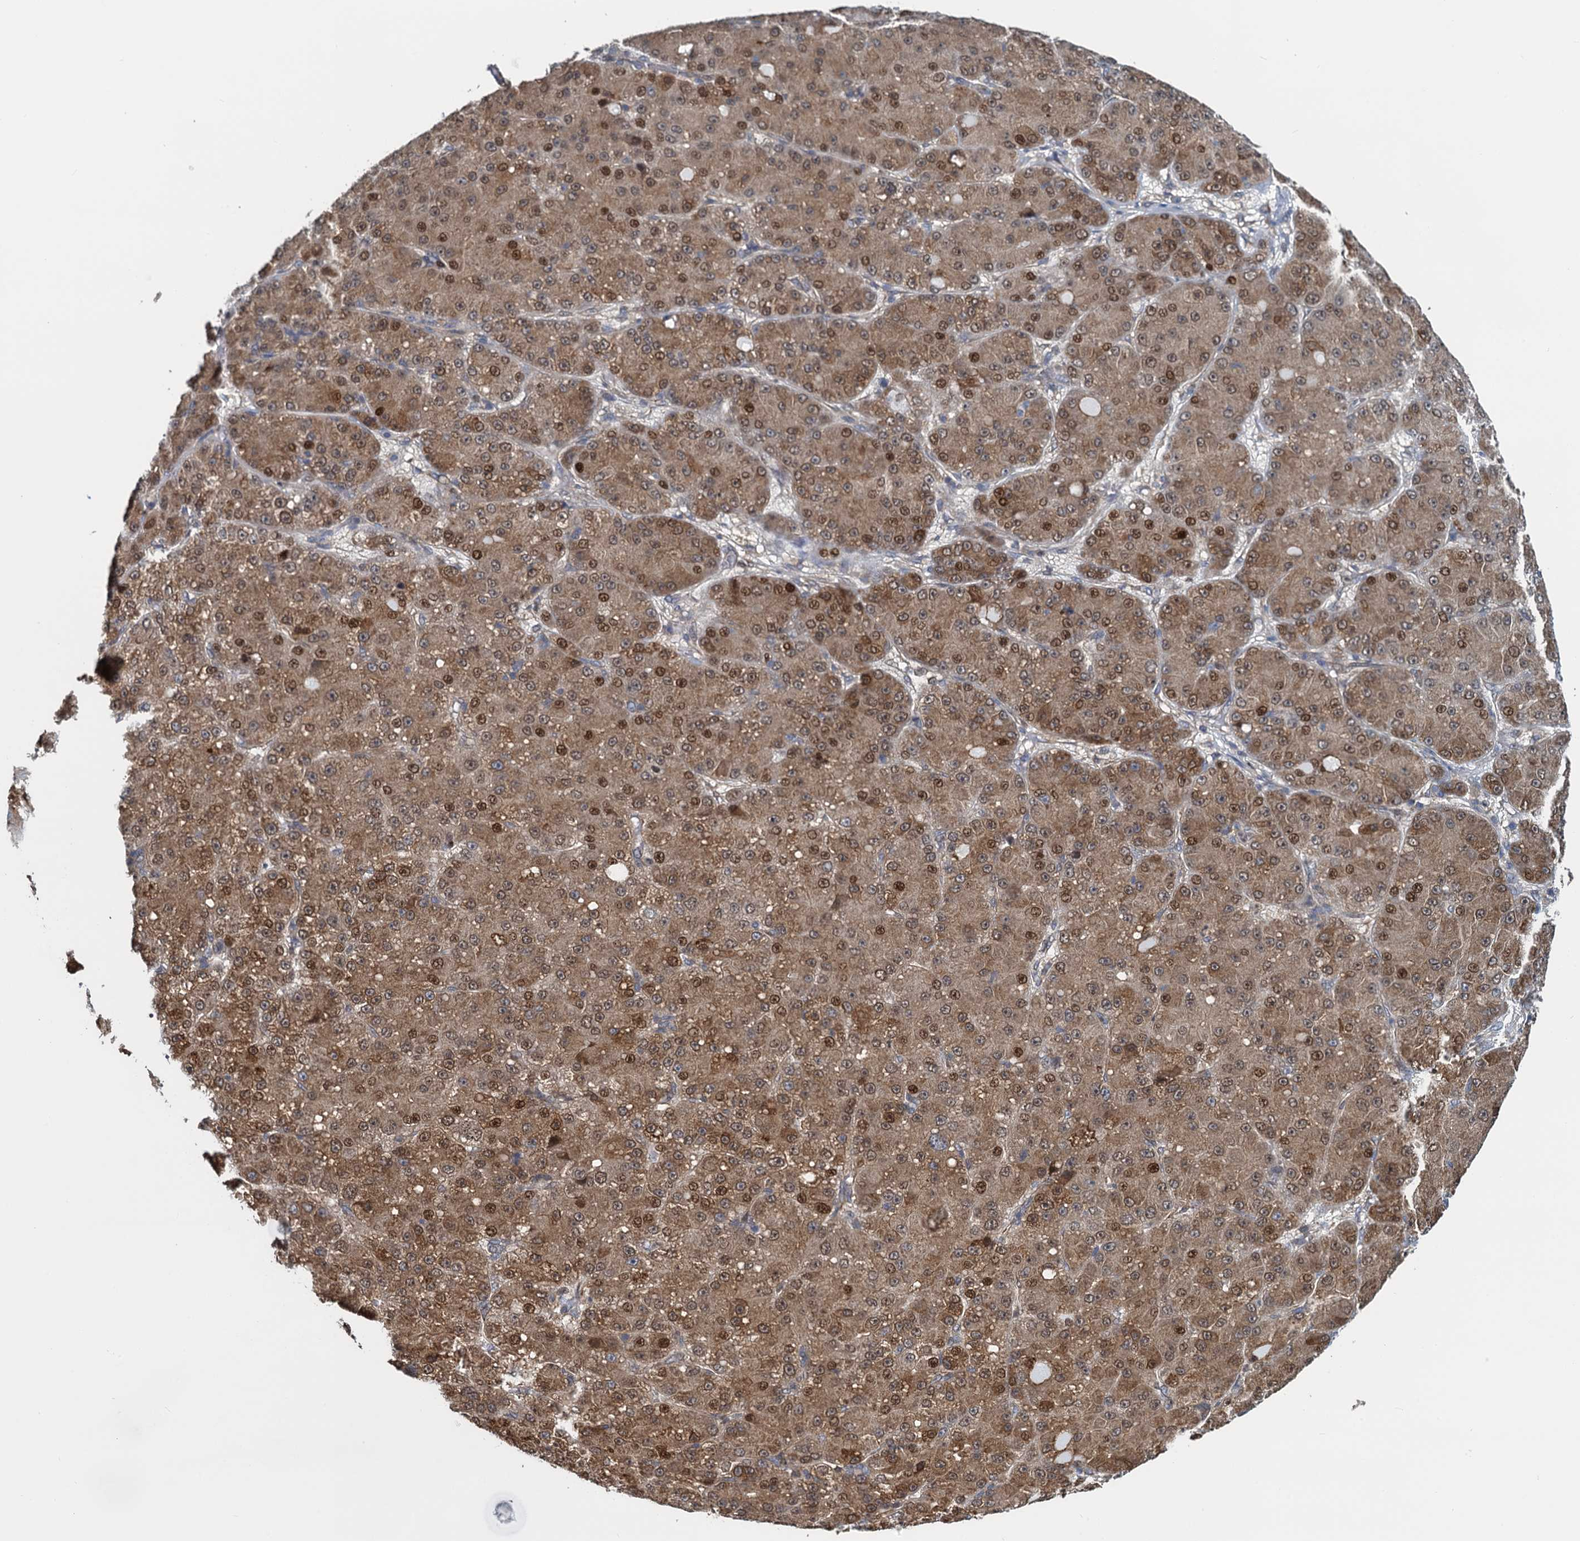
{"staining": {"intensity": "moderate", "quantity": ">75%", "location": "cytoplasmic/membranous,nuclear"}, "tissue": "liver cancer", "cell_type": "Tumor cells", "image_type": "cancer", "snomed": [{"axis": "morphology", "description": "Carcinoma, Hepatocellular, NOS"}, {"axis": "topography", "description": "Liver"}], "caption": "Liver cancer stained with a protein marker exhibits moderate staining in tumor cells.", "gene": "RNF125", "patient": {"sex": "male", "age": 67}}